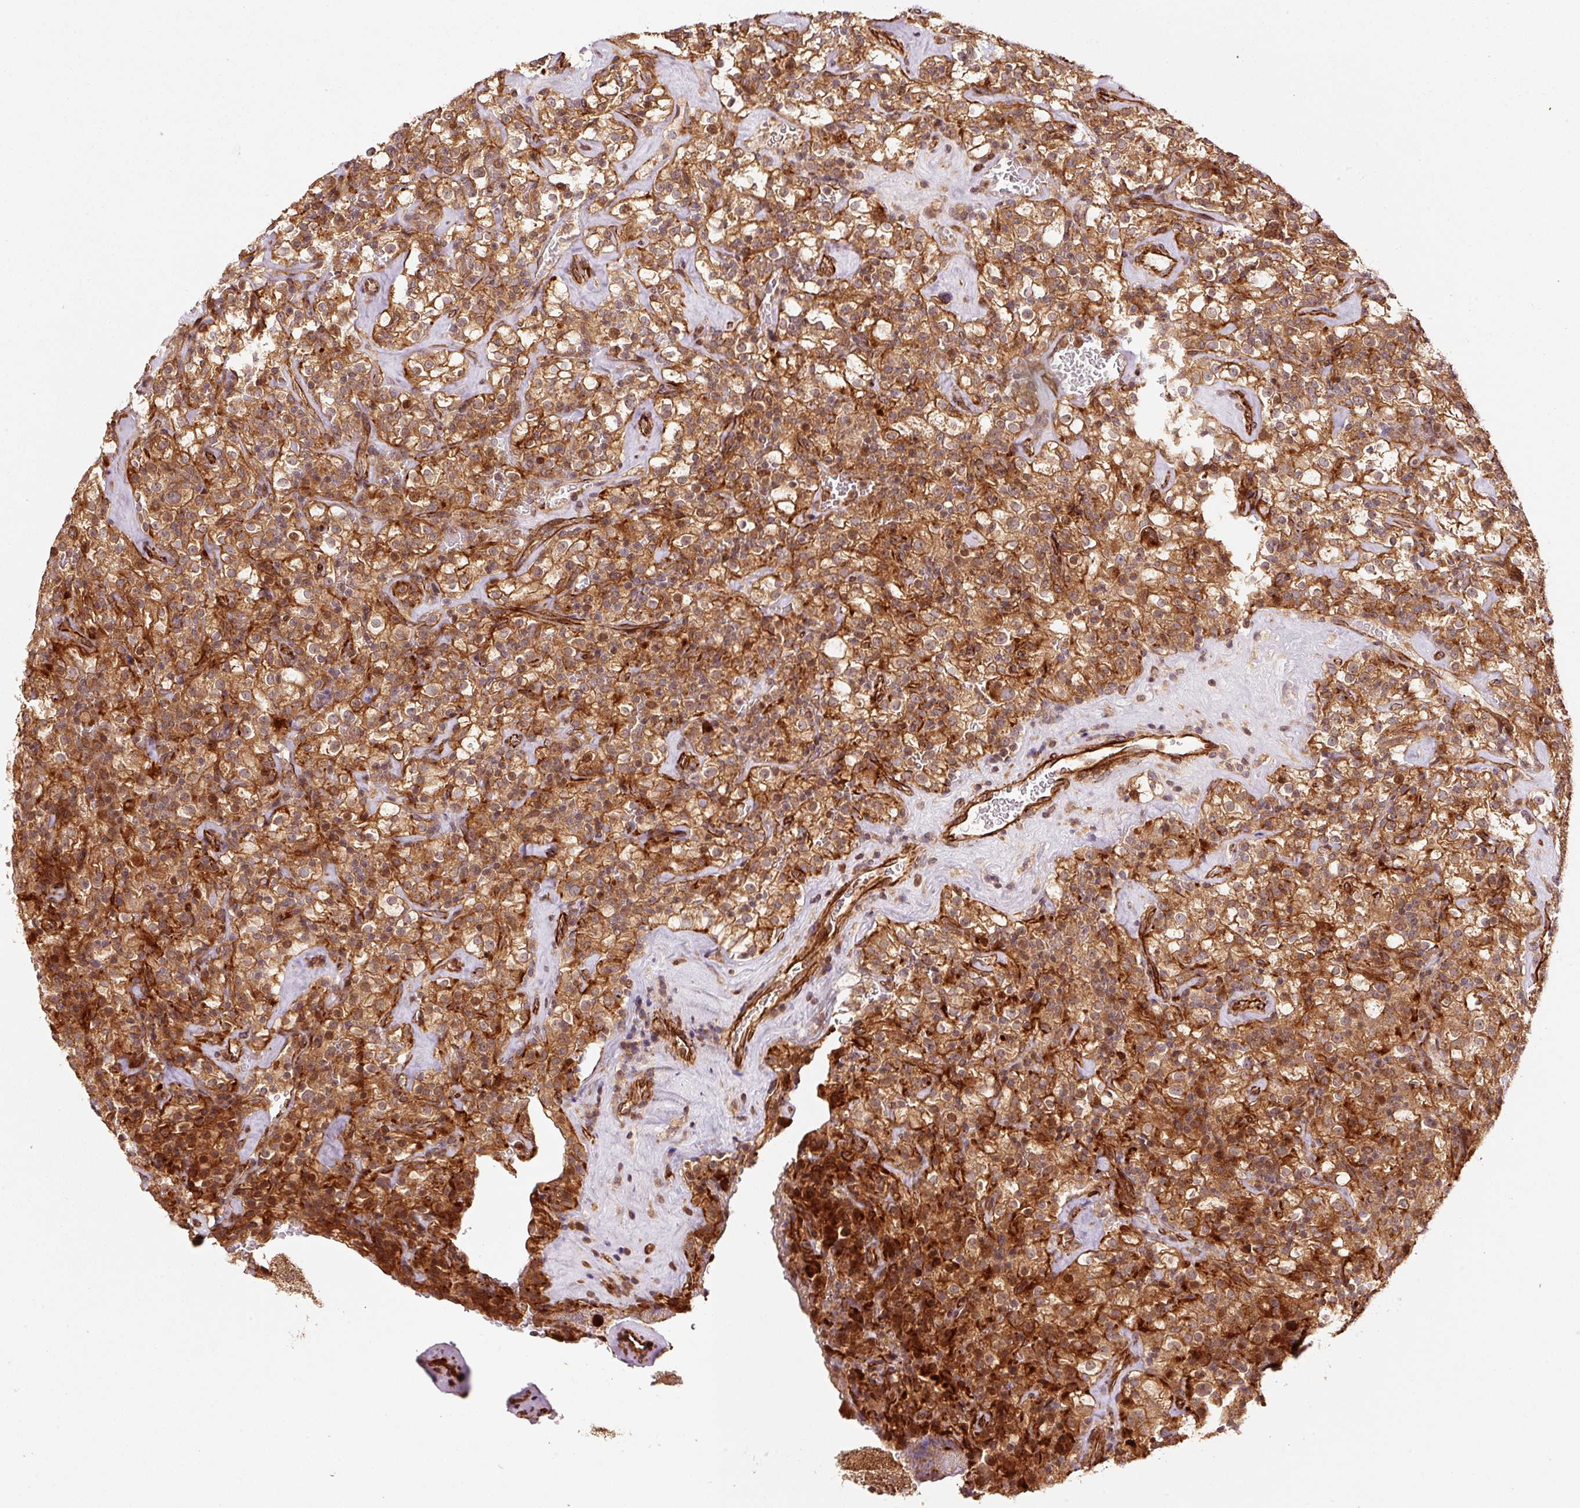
{"staining": {"intensity": "strong", "quantity": ">75%", "location": "cytoplasmic/membranous,nuclear"}, "tissue": "renal cancer", "cell_type": "Tumor cells", "image_type": "cancer", "snomed": [{"axis": "morphology", "description": "Adenocarcinoma, NOS"}, {"axis": "topography", "description": "Kidney"}], "caption": "Immunohistochemistry (DAB) staining of human renal cancer displays strong cytoplasmic/membranous and nuclear protein staining in about >75% of tumor cells. (DAB (3,3'-diaminobenzidine) IHC with brightfield microscopy, high magnification).", "gene": "OXER1", "patient": {"sex": "female", "age": 74}}